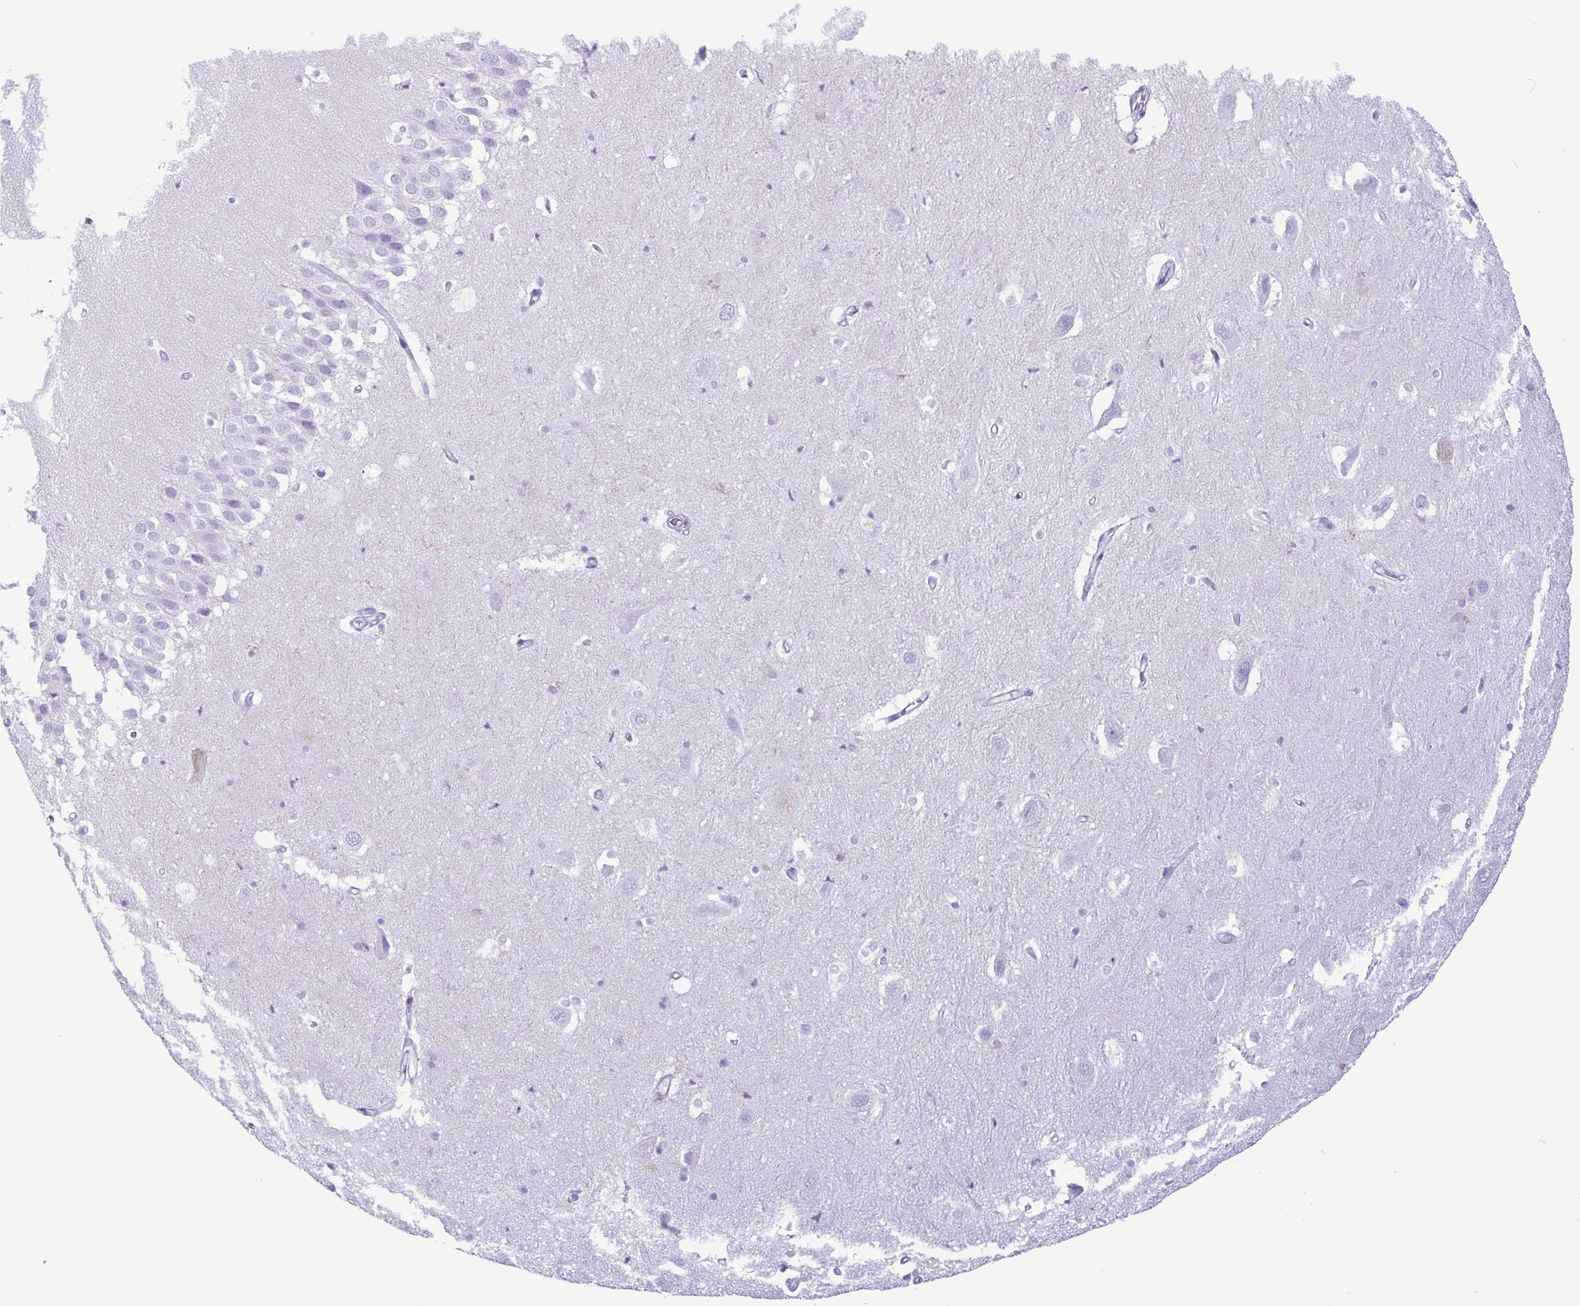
{"staining": {"intensity": "negative", "quantity": "none", "location": "none"}, "tissue": "hippocampus", "cell_type": "Glial cells", "image_type": "normal", "snomed": [{"axis": "morphology", "description": "Normal tissue, NOS"}, {"axis": "topography", "description": "Hippocampus"}], "caption": "Immunohistochemistry image of normal hippocampus: human hippocampus stained with DAB (3,3'-diaminobenzidine) displays no significant protein positivity in glial cells. (DAB IHC visualized using brightfield microscopy, high magnification).", "gene": "LTF", "patient": {"sex": "male", "age": 26}}